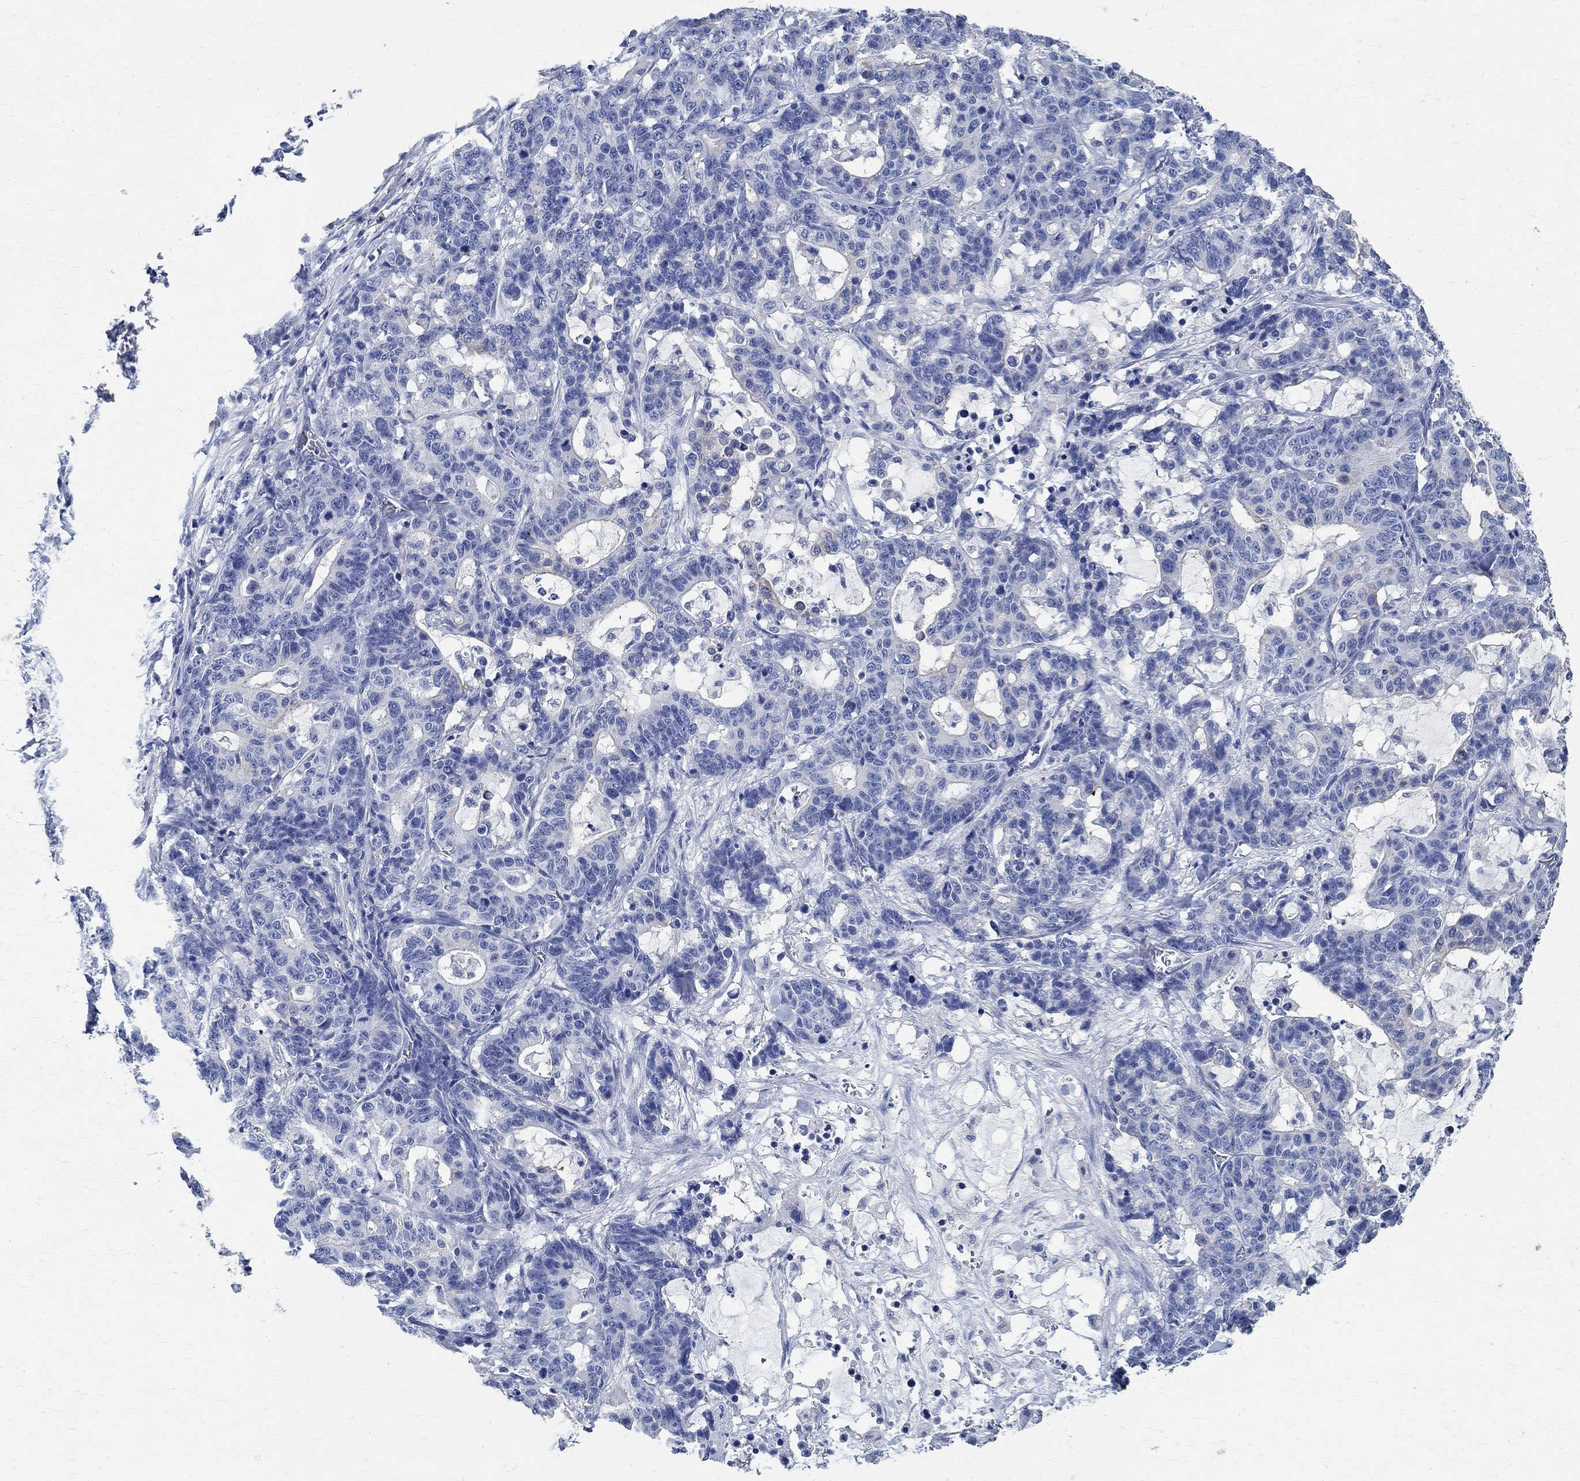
{"staining": {"intensity": "negative", "quantity": "none", "location": "none"}, "tissue": "stomach cancer", "cell_type": "Tumor cells", "image_type": "cancer", "snomed": [{"axis": "morphology", "description": "Normal tissue, NOS"}, {"axis": "morphology", "description": "Adenocarcinoma, NOS"}, {"axis": "topography", "description": "Stomach"}], "caption": "IHC of stomach adenocarcinoma exhibits no positivity in tumor cells.", "gene": "PRX", "patient": {"sex": "female", "age": 64}}